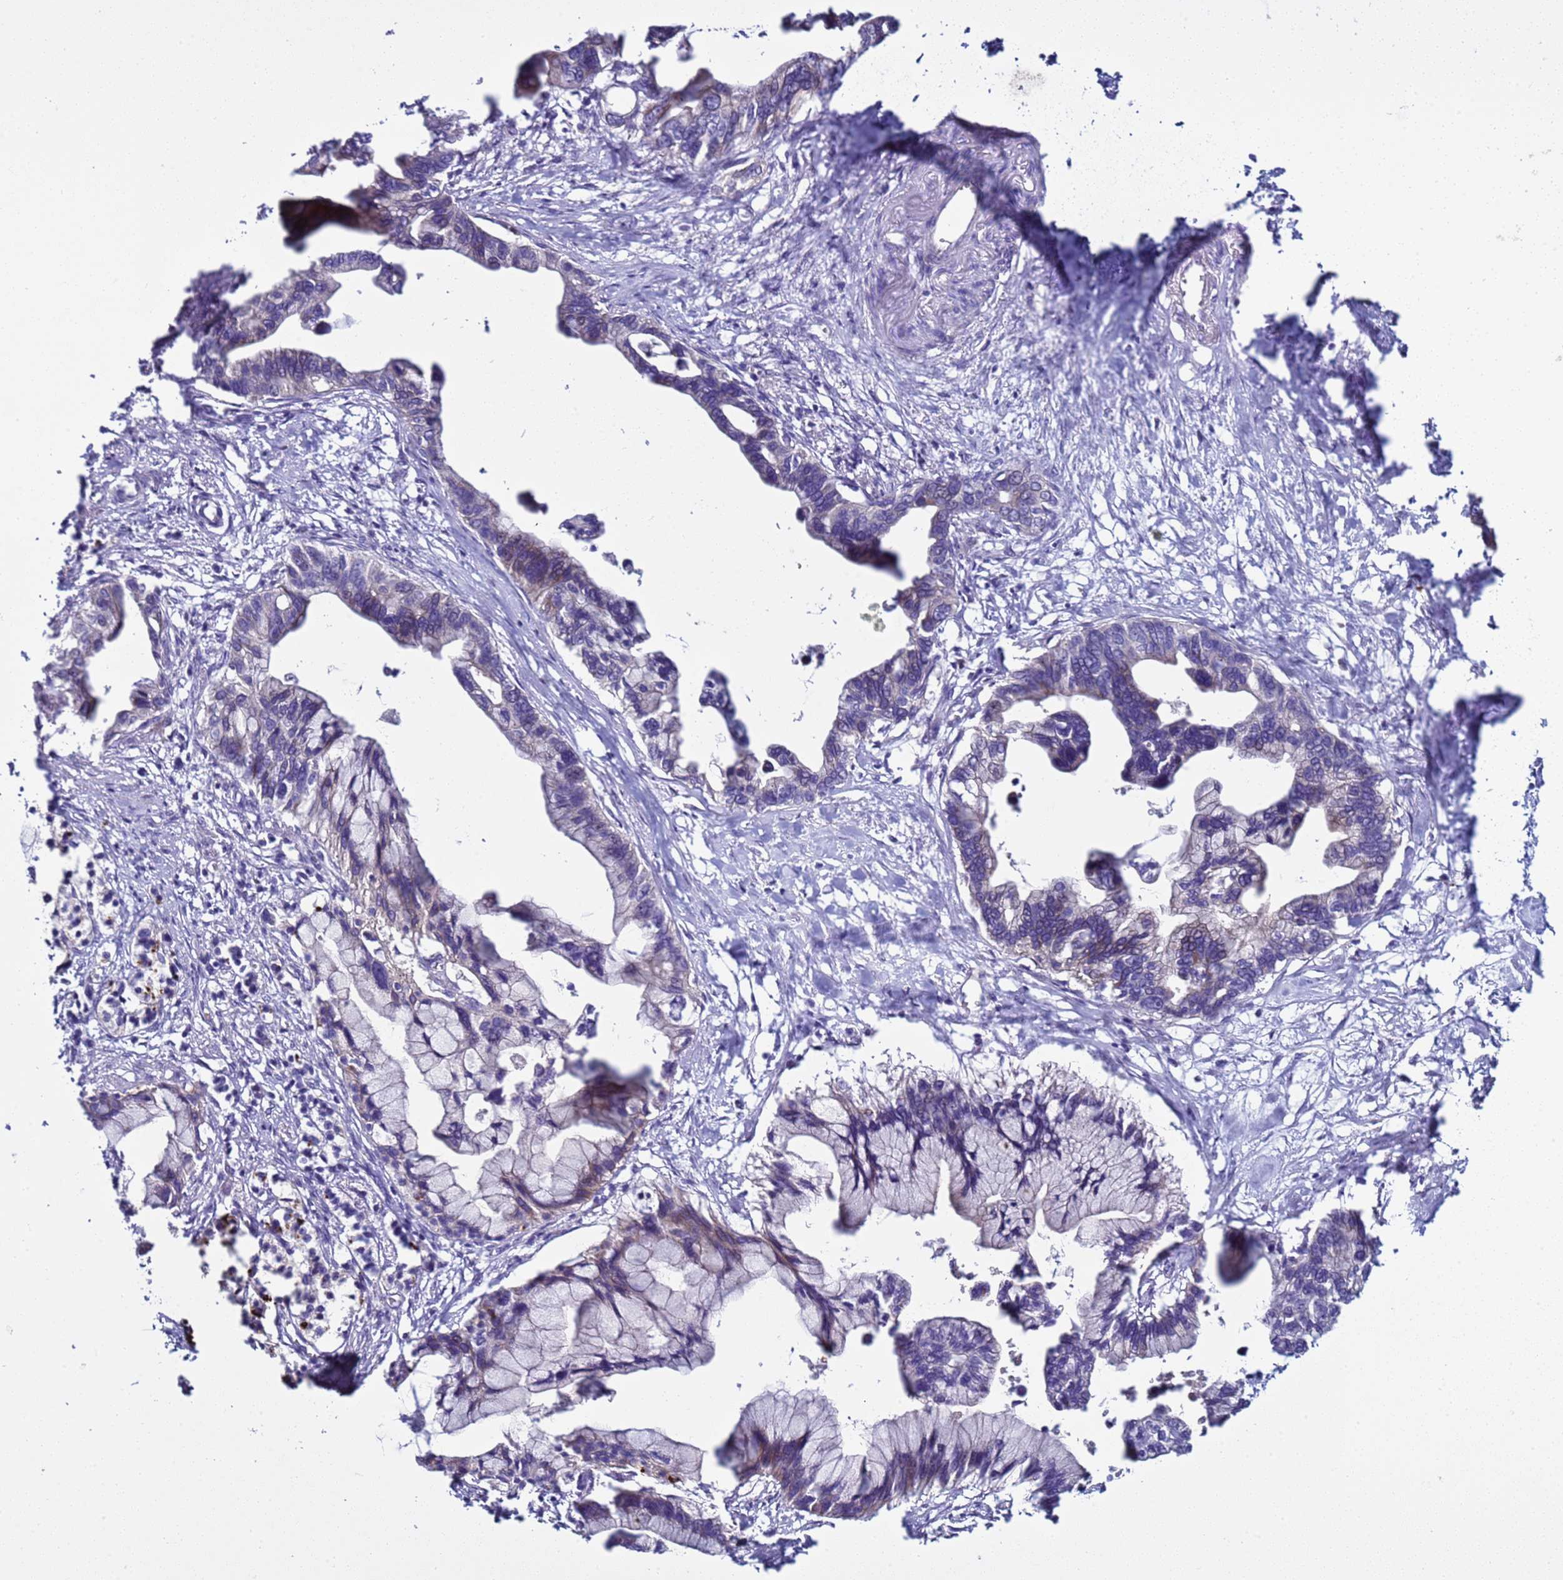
{"staining": {"intensity": "weak", "quantity": "<25%", "location": "cytoplasmic/membranous"}, "tissue": "pancreatic cancer", "cell_type": "Tumor cells", "image_type": "cancer", "snomed": [{"axis": "morphology", "description": "Adenocarcinoma, NOS"}, {"axis": "topography", "description": "Pancreas"}], "caption": "Immunohistochemistry histopathology image of human pancreatic cancer (adenocarcinoma) stained for a protein (brown), which exhibits no positivity in tumor cells. The staining was performed using DAB (3,3'-diaminobenzidine) to visualize the protein expression in brown, while the nuclei were stained in blue with hematoxylin (Magnification: 20x).", "gene": "RABL2B", "patient": {"sex": "female", "age": 83}}